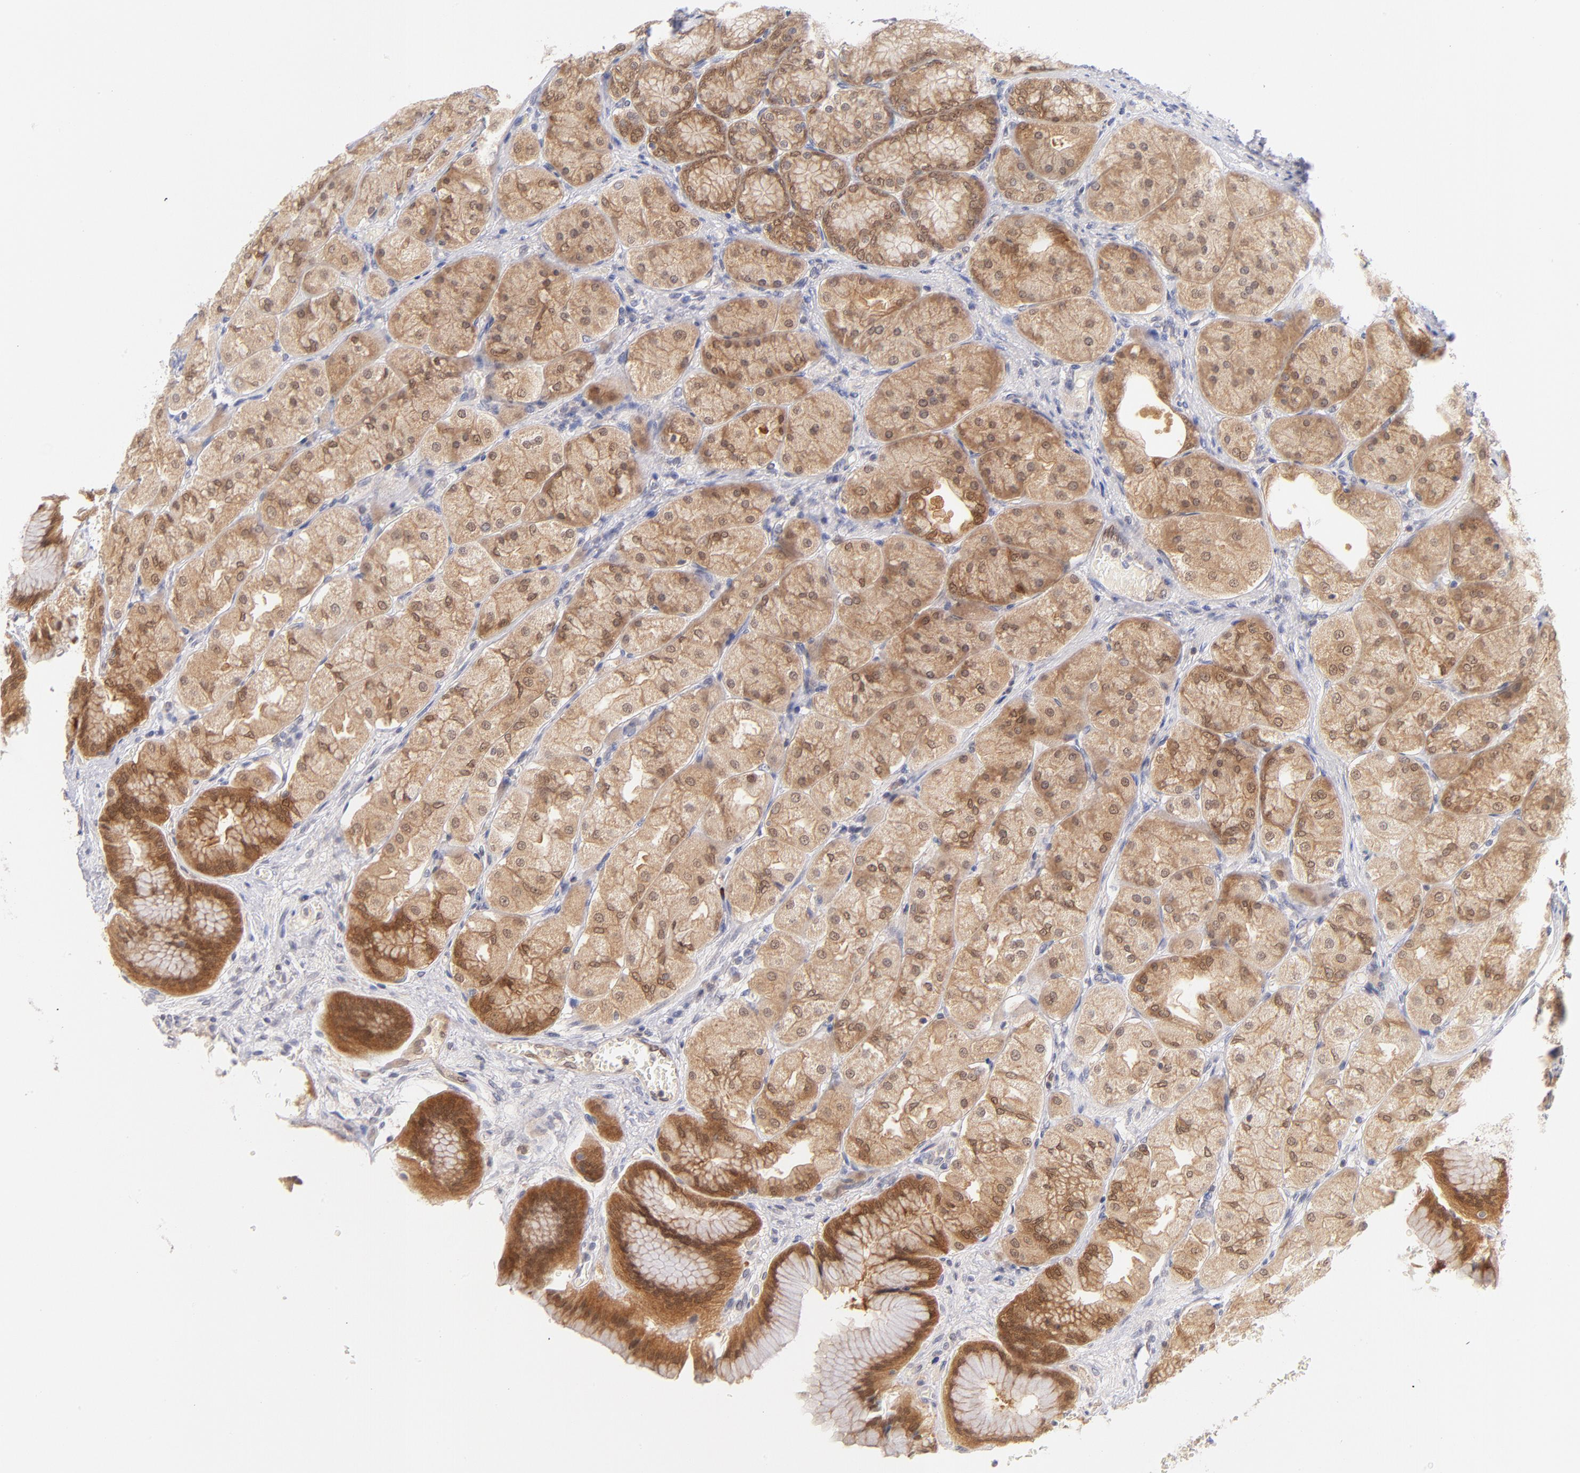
{"staining": {"intensity": "moderate", "quantity": ">75%", "location": "cytoplasmic/membranous,nuclear"}, "tissue": "stomach", "cell_type": "Glandular cells", "image_type": "normal", "snomed": [{"axis": "morphology", "description": "Normal tissue, NOS"}, {"axis": "morphology", "description": "Adenocarcinoma, NOS"}, {"axis": "topography", "description": "Stomach"}, {"axis": "topography", "description": "Stomach, lower"}], "caption": "A medium amount of moderate cytoplasmic/membranous,nuclear staining is seen in approximately >75% of glandular cells in normal stomach.", "gene": "CASP6", "patient": {"sex": "female", "age": 65}}